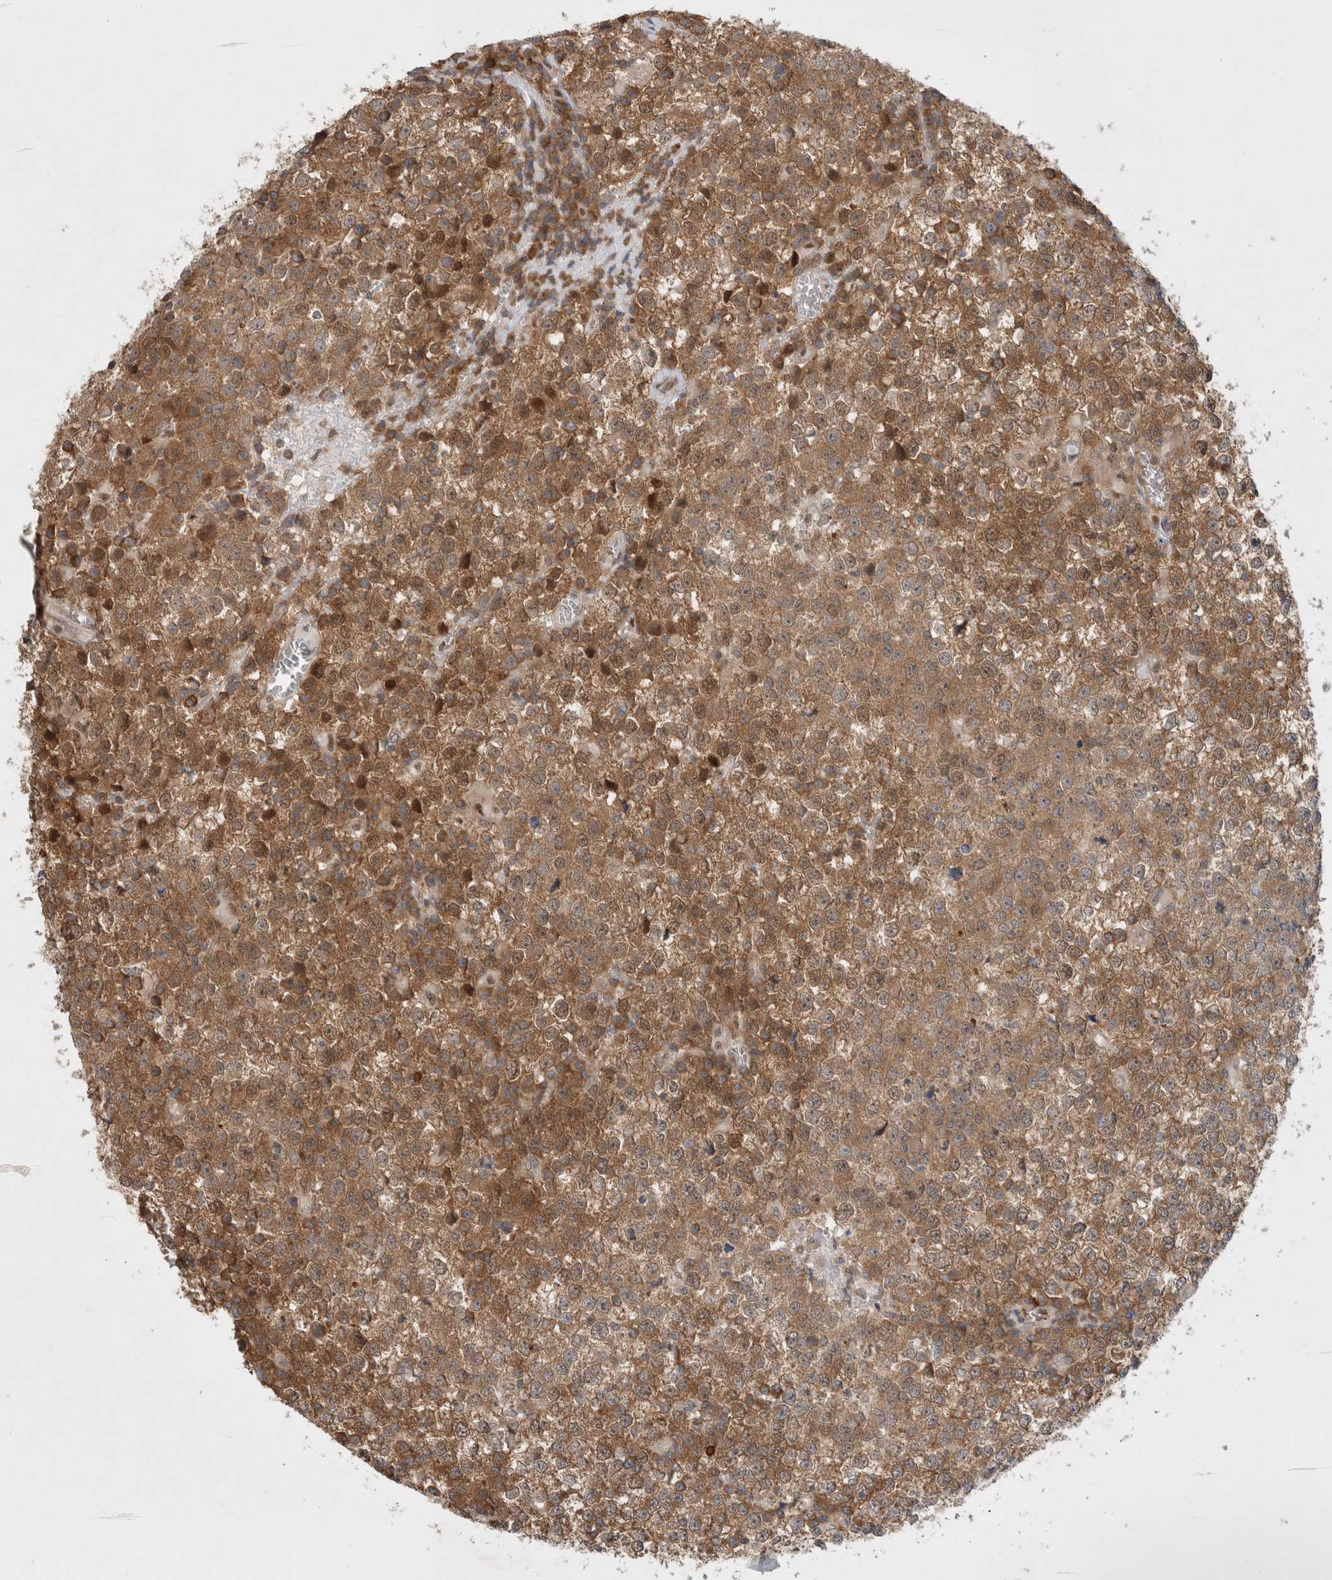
{"staining": {"intensity": "strong", "quantity": ">75%", "location": "cytoplasmic/membranous"}, "tissue": "testis cancer", "cell_type": "Tumor cells", "image_type": "cancer", "snomed": [{"axis": "morphology", "description": "Seminoma, NOS"}, {"axis": "topography", "description": "Testis"}], "caption": "Testis cancer was stained to show a protein in brown. There is high levels of strong cytoplasmic/membranous expression in about >75% of tumor cells. The staining was performed using DAB (3,3'-diaminobenzidine), with brown indicating positive protein expression. Nuclei are stained blue with hematoxylin.", "gene": "EIF3E", "patient": {"sex": "male", "age": 65}}